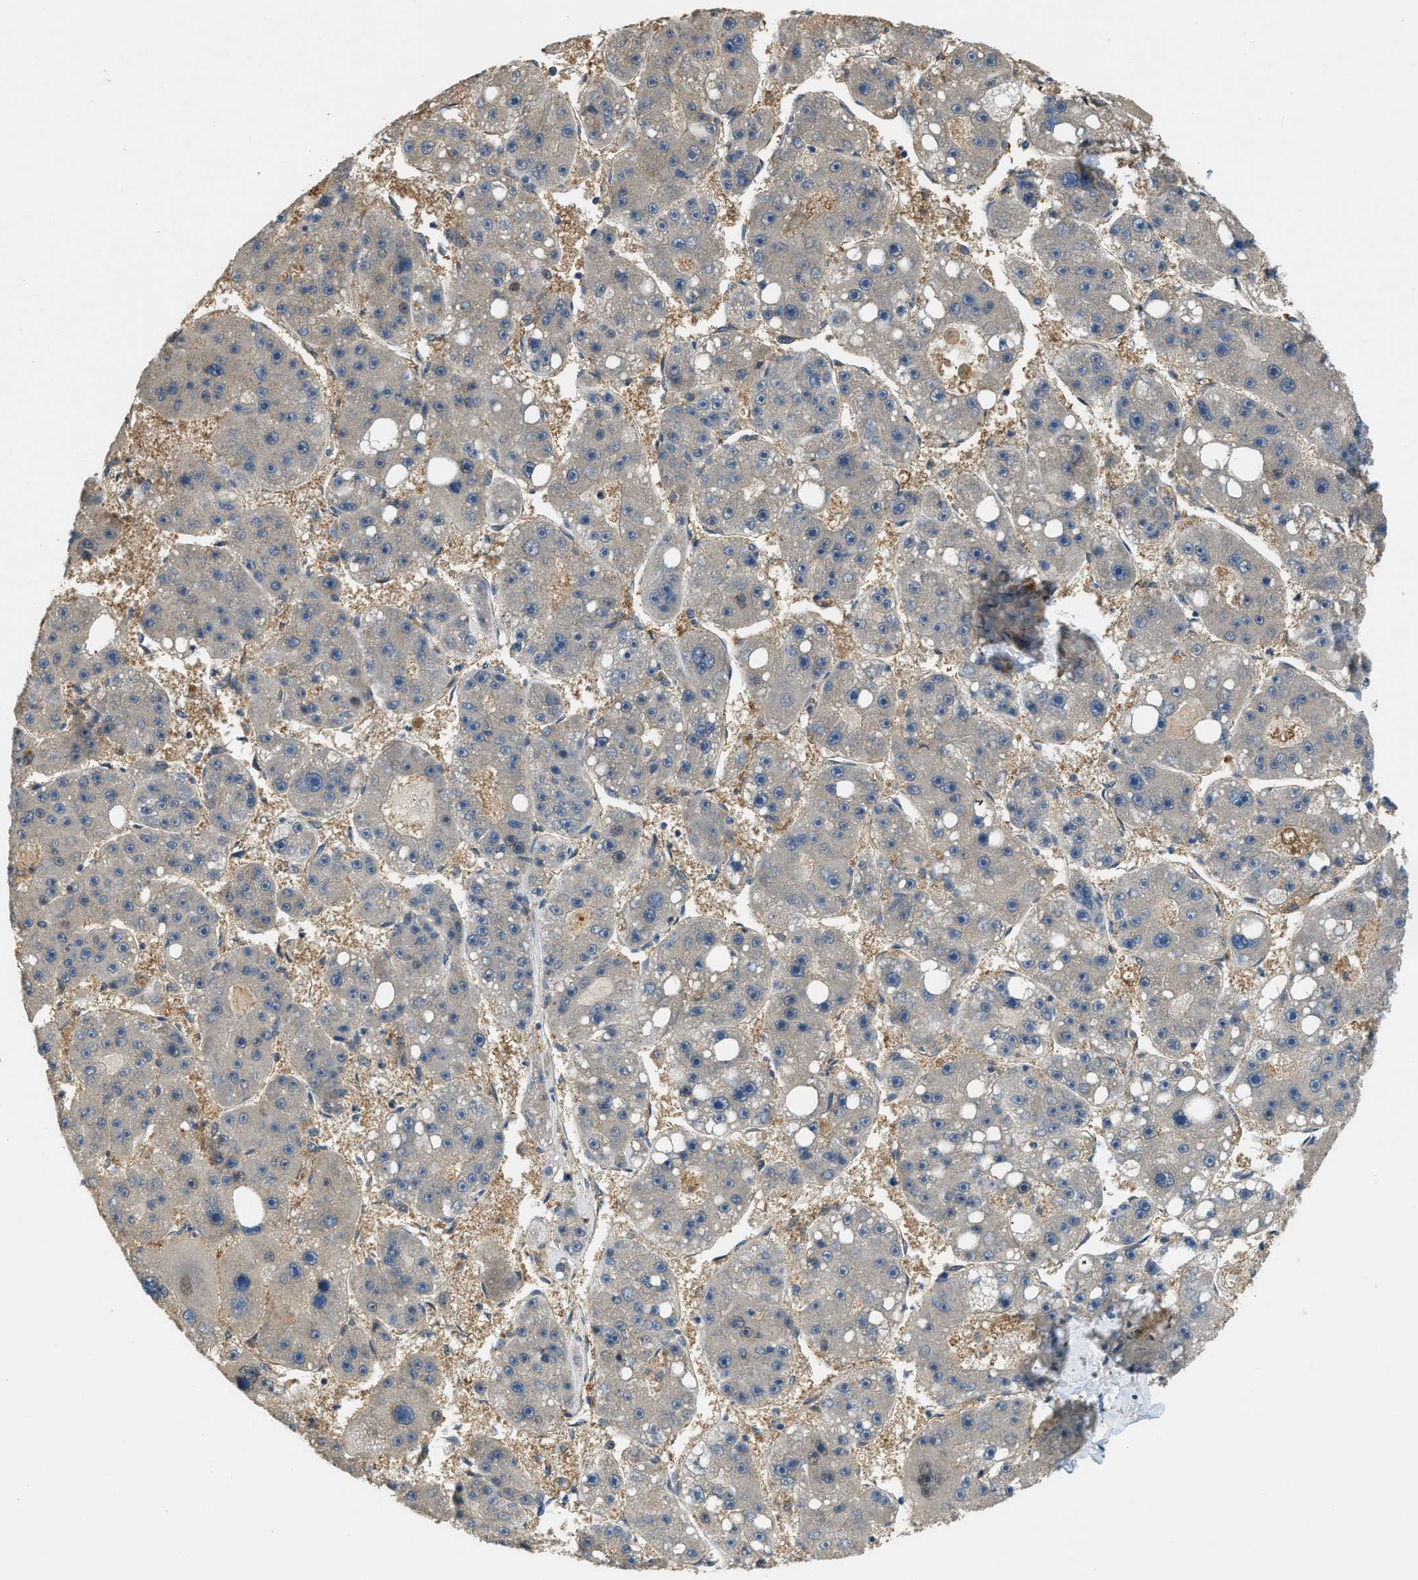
{"staining": {"intensity": "negative", "quantity": "none", "location": "none"}, "tissue": "liver cancer", "cell_type": "Tumor cells", "image_type": "cancer", "snomed": [{"axis": "morphology", "description": "Carcinoma, Hepatocellular, NOS"}, {"axis": "topography", "description": "Liver"}], "caption": "An image of human liver cancer (hepatocellular carcinoma) is negative for staining in tumor cells. (Brightfield microscopy of DAB immunohistochemistry at high magnification).", "gene": "CFLAR", "patient": {"sex": "female", "age": 61}}